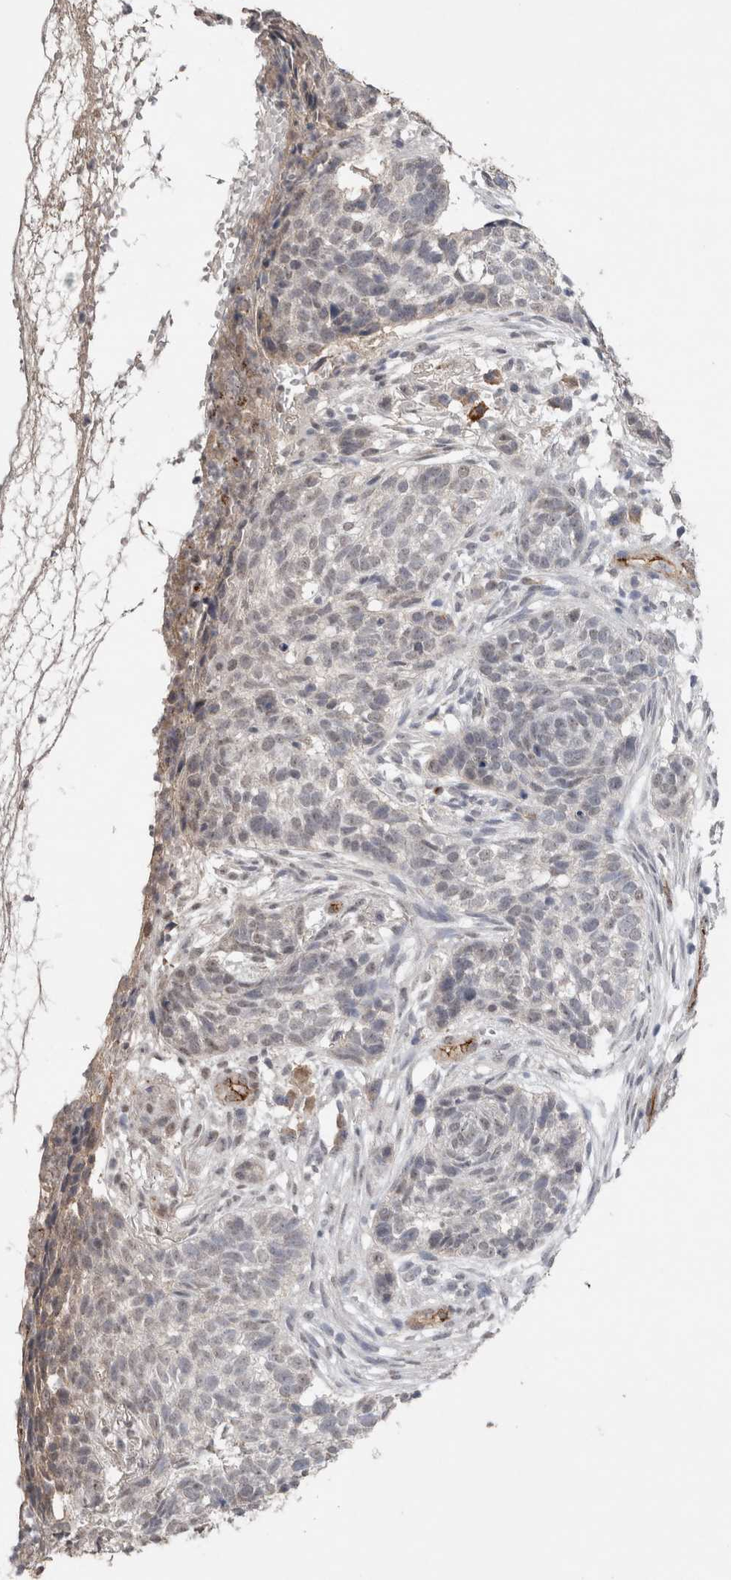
{"staining": {"intensity": "negative", "quantity": "none", "location": "none"}, "tissue": "skin cancer", "cell_type": "Tumor cells", "image_type": "cancer", "snomed": [{"axis": "morphology", "description": "Basal cell carcinoma"}, {"axis": "topography", "description": "Skin"}], "caption": "Protein analysis of skin cancer (basal cell carcinoma) demonstrates no significant positivity in tumor cells.", "gene": "CDH13", "patient": {"sex": "male", "age": 85}}